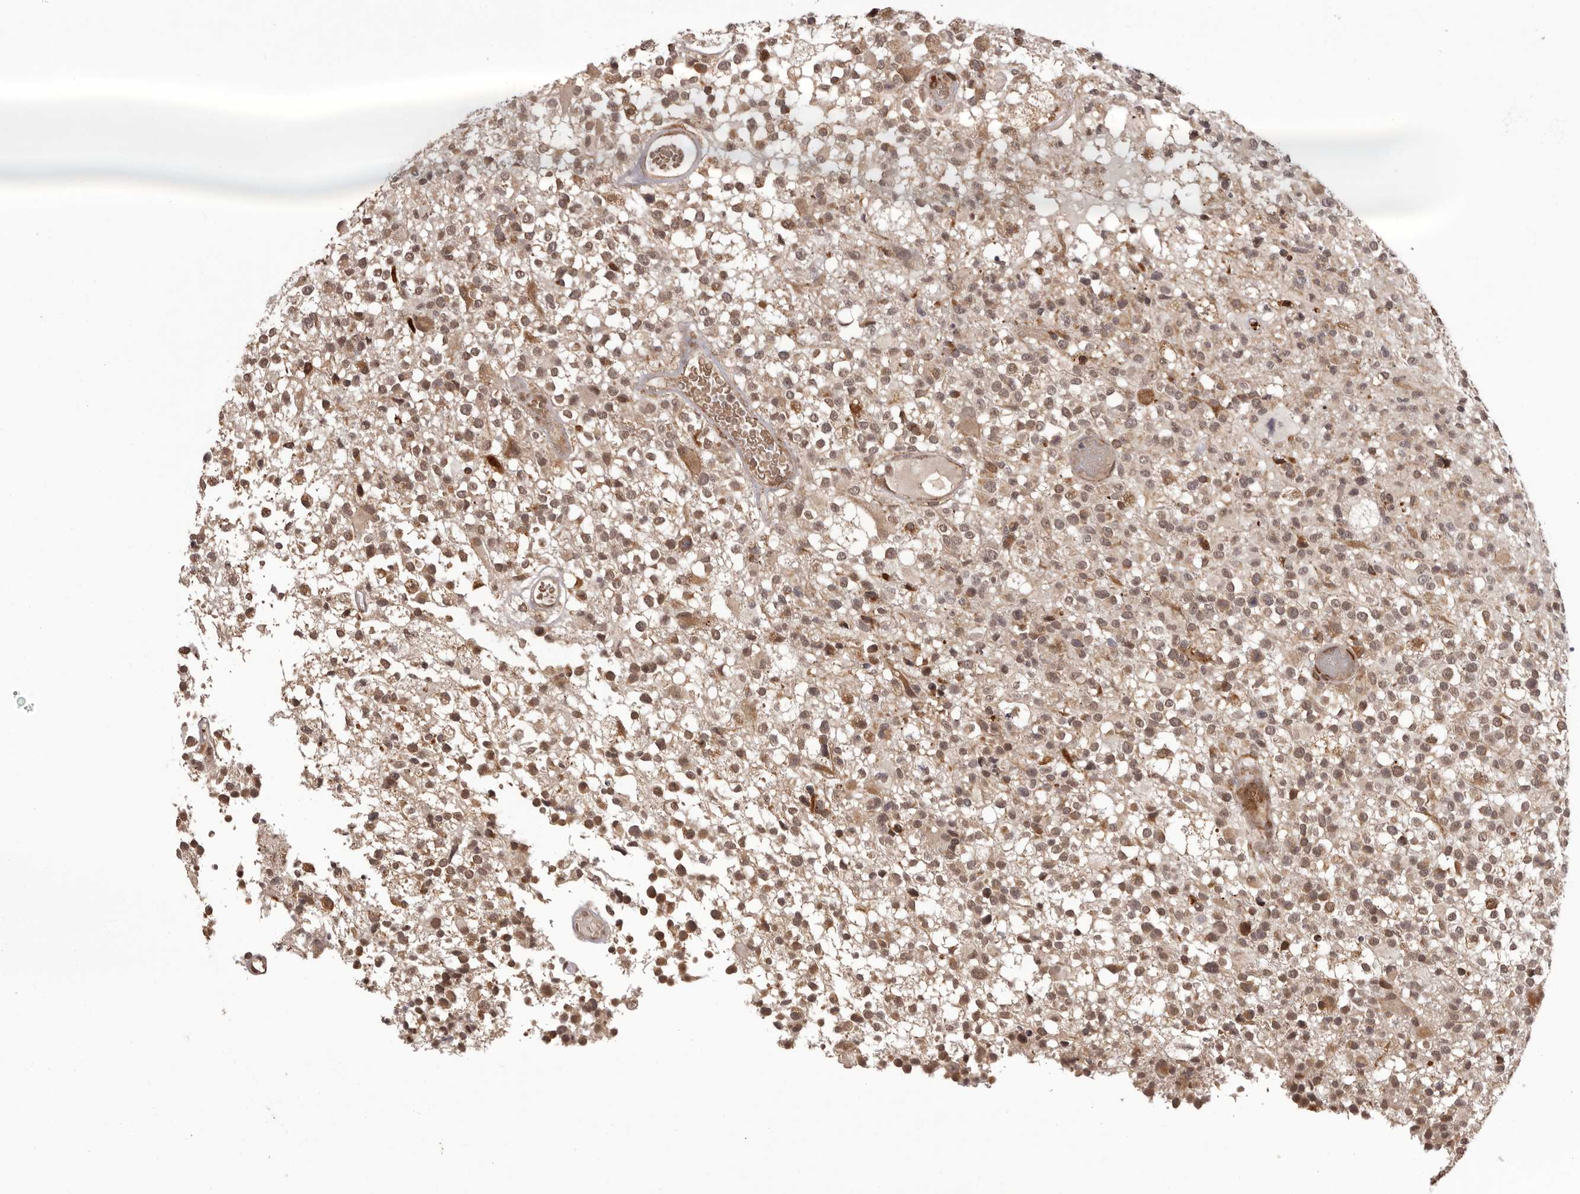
{"staining": {"intensity": "moderate", "quantity": ">75%", "location": "nuclear"}, "tissue": "glioma", "cell_type": "Tumor cells", "image_type": "cancer", "snomed": [{"axis": "morphology", "description": "Glioma, malignant, High grade"}, {"axis": "morphology", "description": "Glioblastoma, NOS"}, {"axis": "topography", "description": "Brain"}], "caption": "This micrograph displays immunohistochemistry staining of glioma, with medium moderate nuclear positivity in approximately >75% of tumor cells.", "gene": "IL32", "patient": {"sex": "male", "age": 60}}